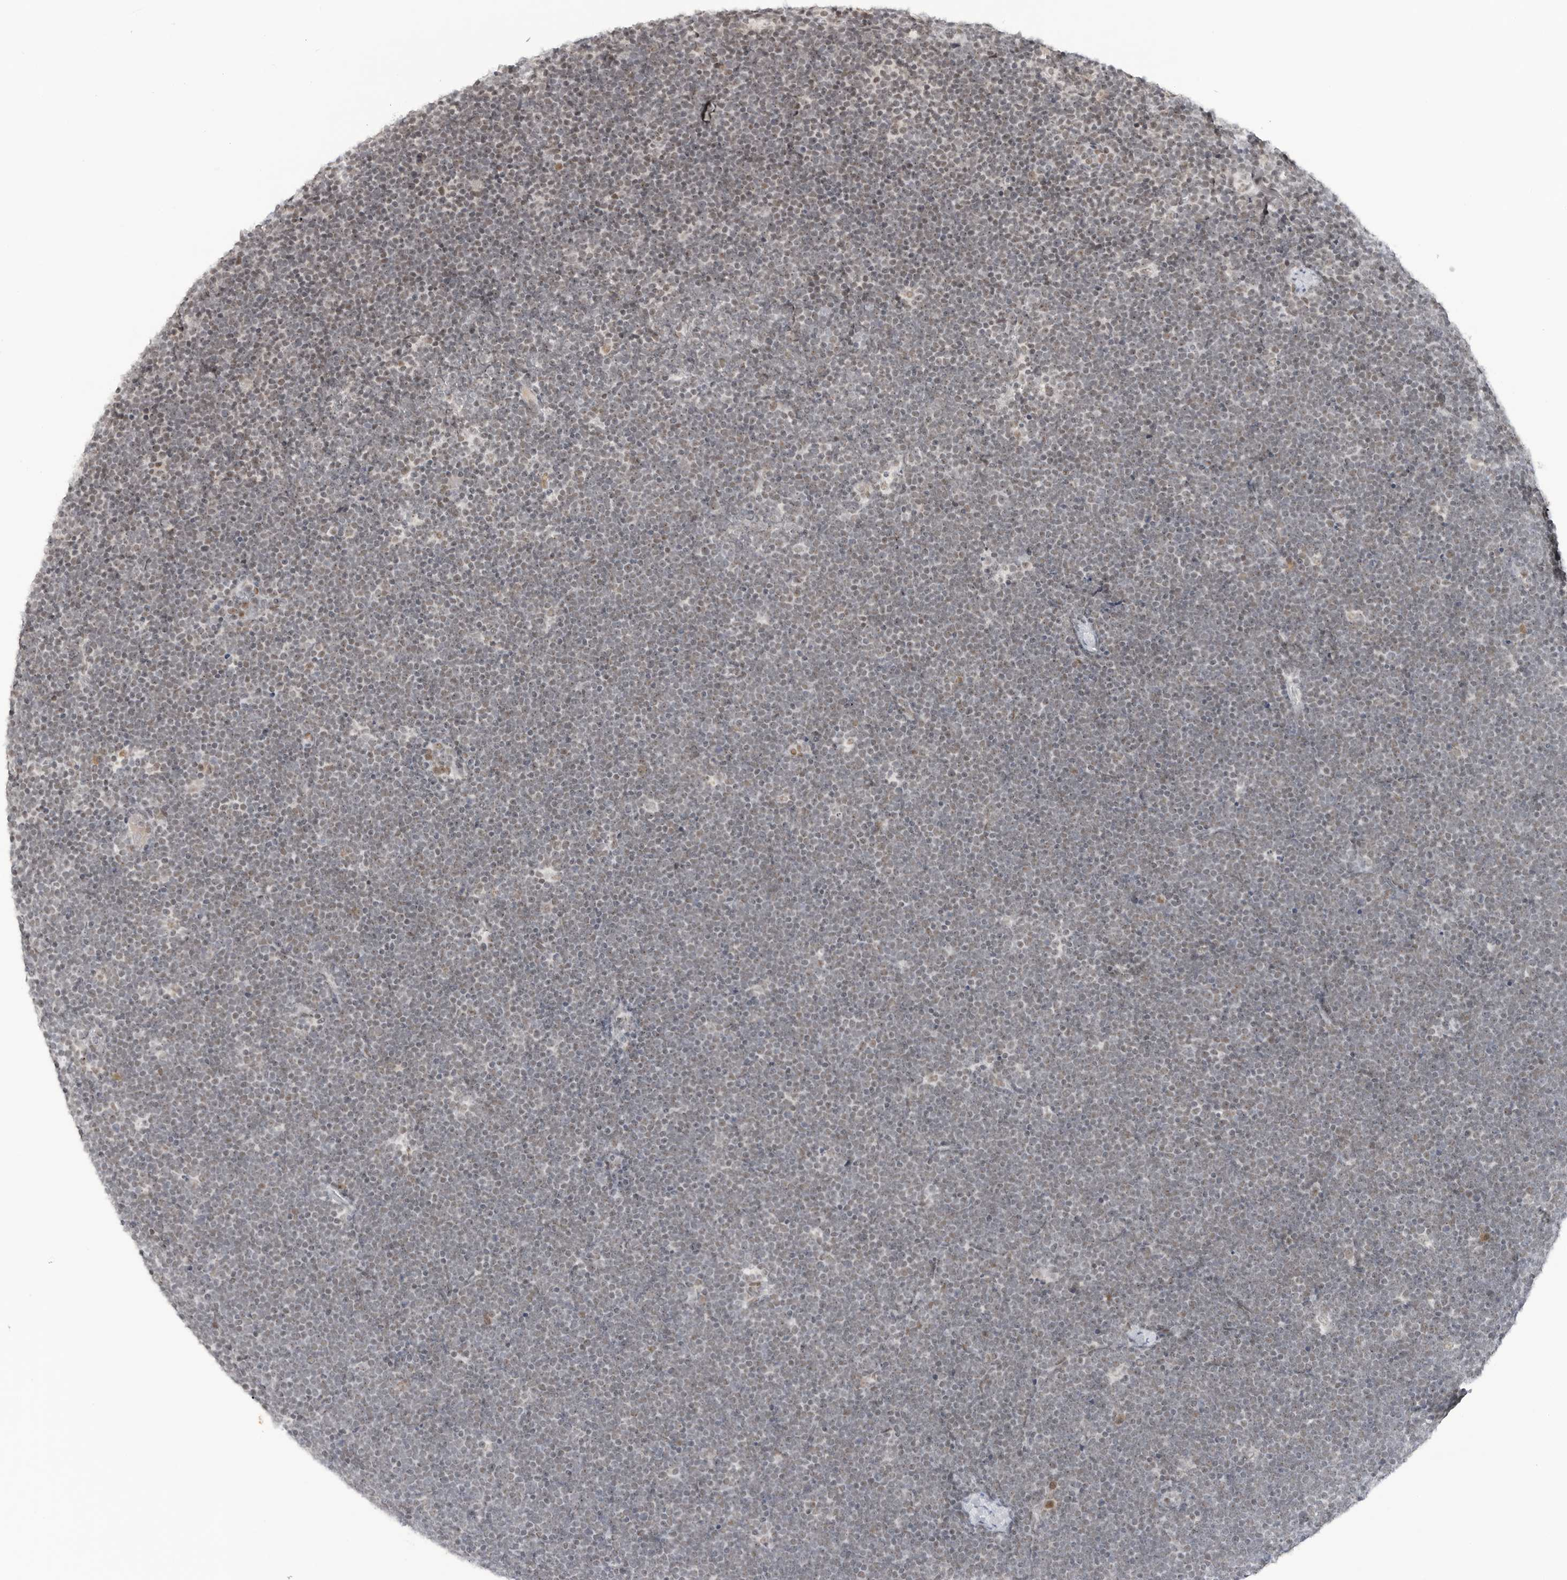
{"staining": {"intensity": "weak", "quantity": "25%-75%", "location": "nuclear"}, "tissue": "lymphoma", "cell_type": "Tumor cells", "image_type": "cancer", "snomed": [{"axis": "morphology", "description": "Malignant lymphoma, non-Hodgkin's type, High grade"}, {"axis": "topography", "description": "Lymph node"}], "caption": "Lymphoma stained with a brown dye demonstrates weak nuclear positive staining in approximately 25%-75% of tumor cells.", "gene": "WRAP53", "patient": {"sex": "male", "age": 13}}